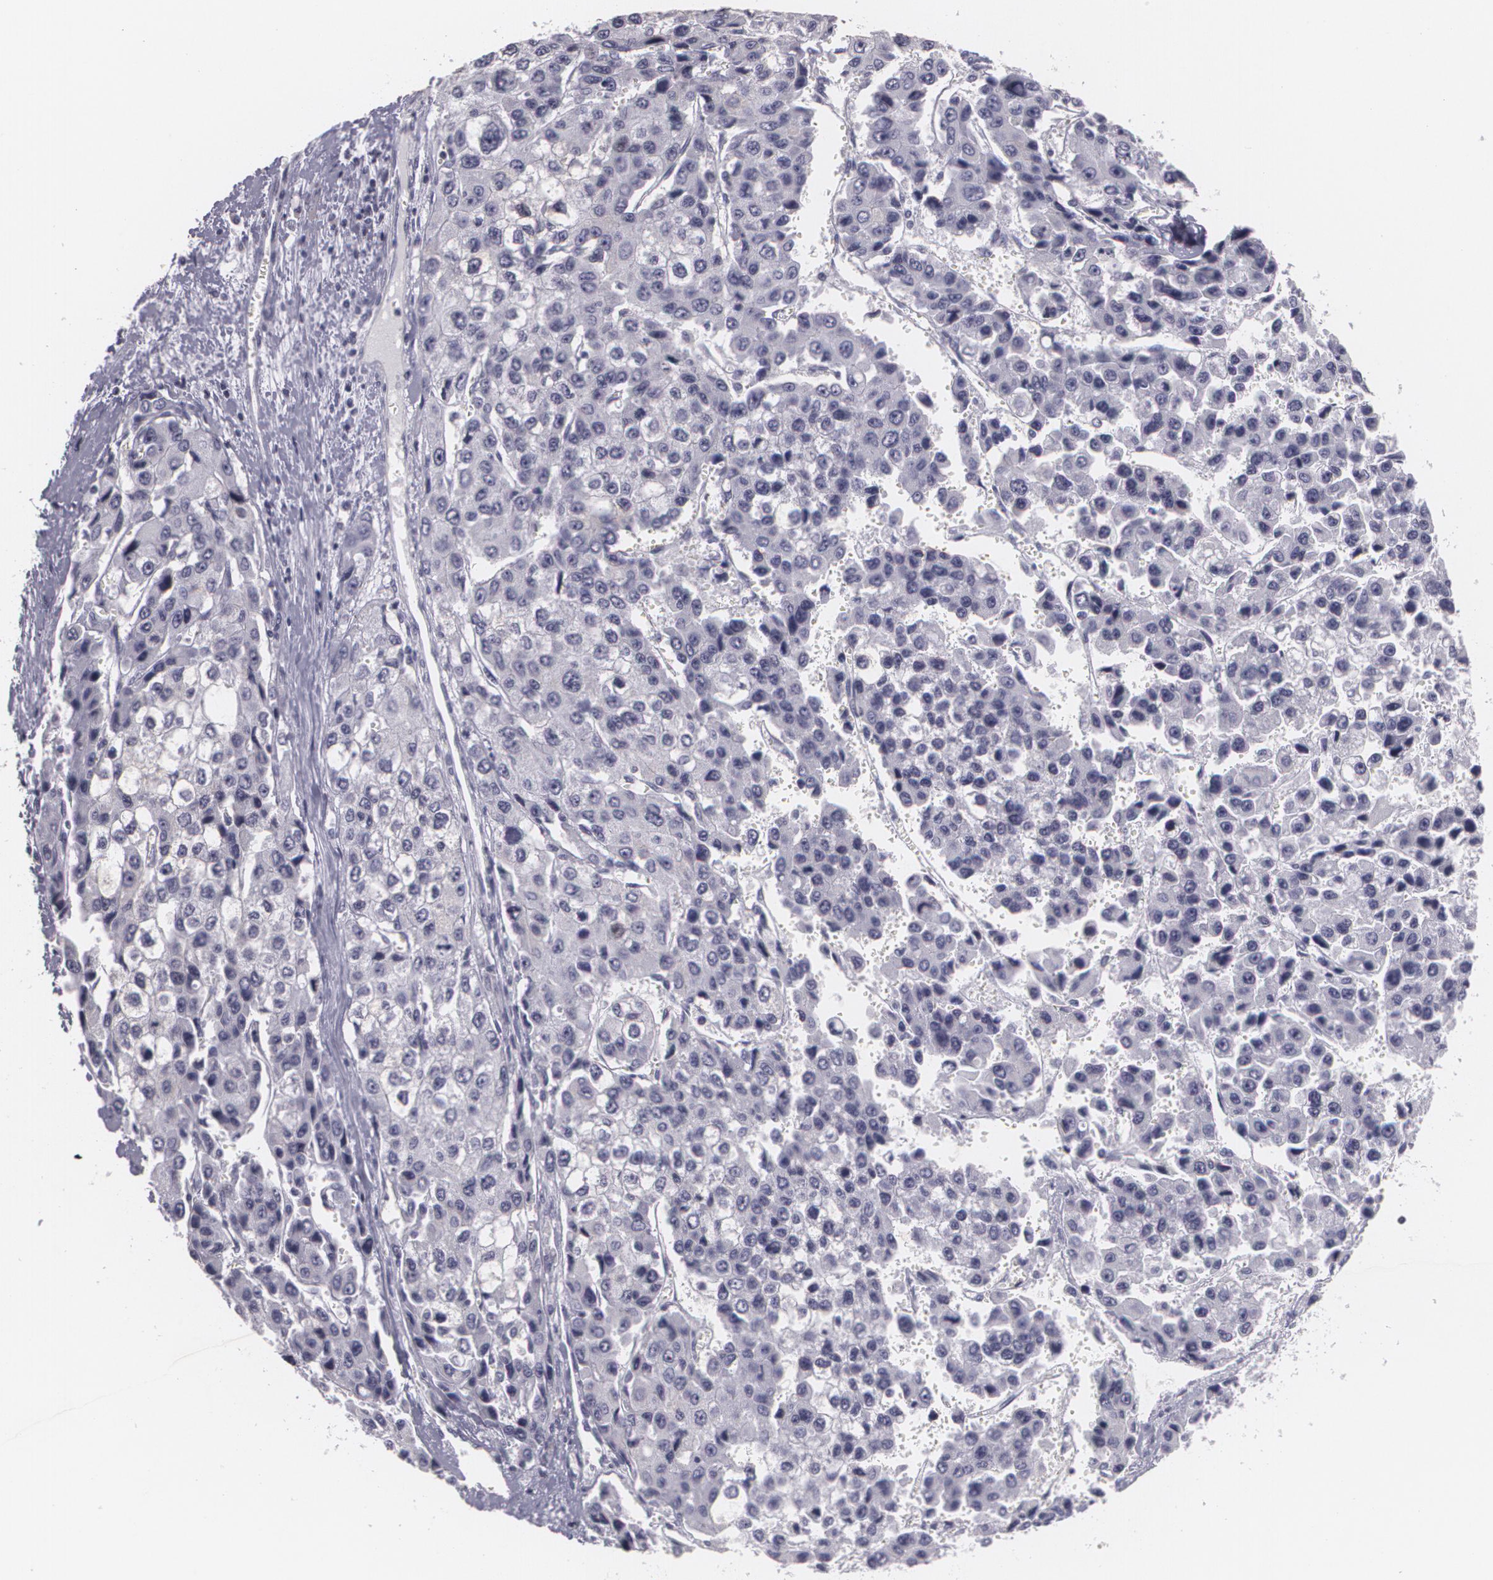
{"staining": {"intensity": "negative", "quantity": "none", "location": "none"}, "tissue": "liver cancer", "cell_type": "Tumor cells", "image_type": "cancer", "snomed": [{"axis": "morphology", "description": "Carcinoma, Hepatocellular, NOS"}, {"axis": "topography", "description": "Liver"}], "caption": "An immunohistochemistry (IHC) micrograph of liver hepatocellular carcinoma is shown. There is no staining in tumor cells of liver hepatocellular carcinoma.", "gene": "MAP2", "patient": {"sex": "female", "age": 66}}